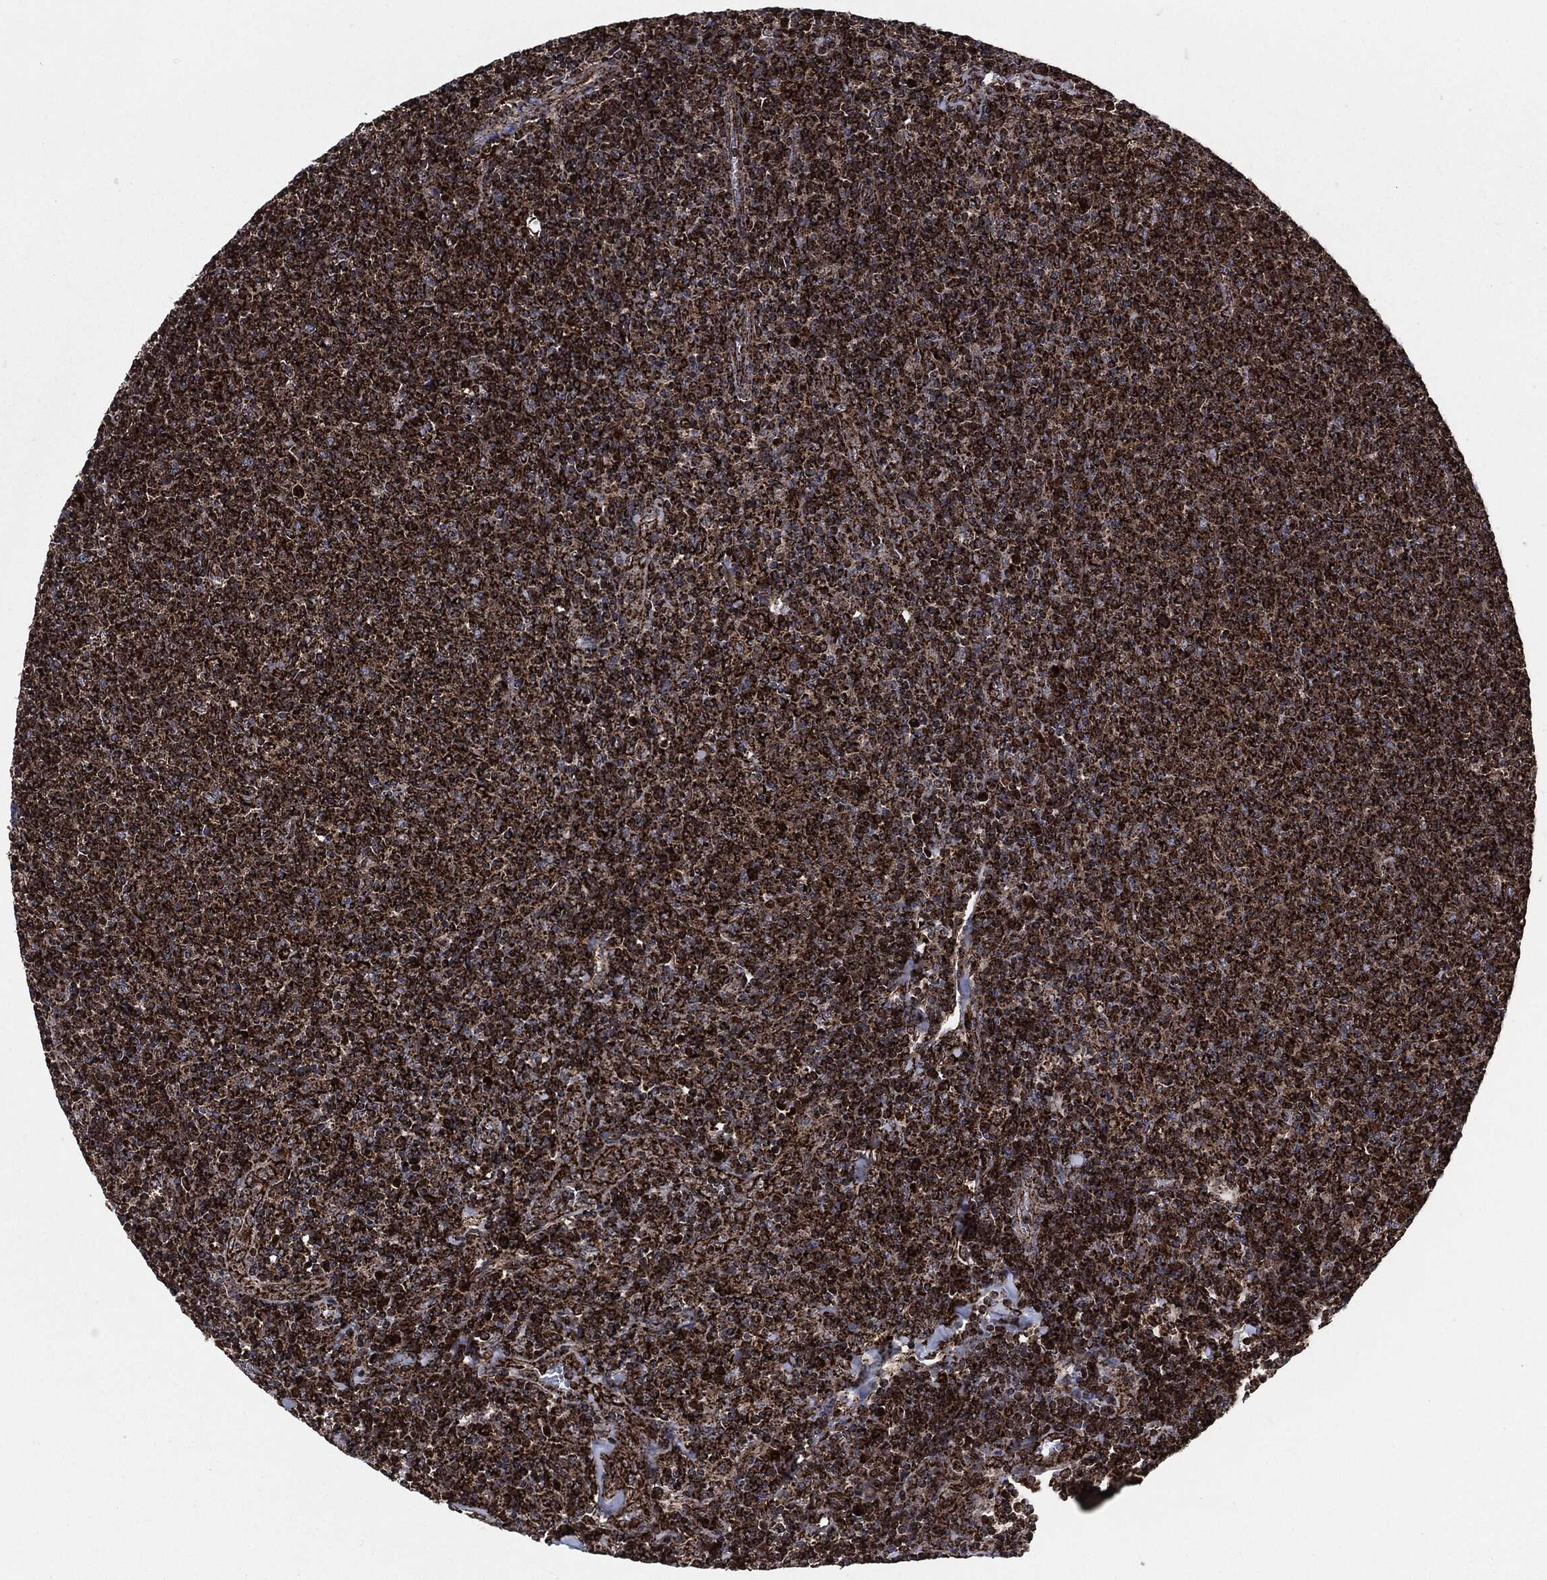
{"staining": {"intensity": "strong", "quantity": ">75%", "location": "cytoplasmic/membranous"}, "tissue": "lymphoma", "cell_type": "Tumor cells", "image_type": "cancer", "snomed": [{"axis": "morphology", "description": "Malignant lymphoma, non-Hodgkin's type, Low grade"}, {"axis": "topography", "description": "Lymph node"}], "caption": "The image displays a brown stain indicating the presence of a protein in the cytoplasmic/membranous of tumor cells in malignant lymphoma, non-Hodgkin's type (low-grade). (Stains: DAB (3,3'-diaminobenzidine) in brown, nuclei in blue, Microscopy: brightfield microscopy at high magnification).", "gene": "FH", "patient": {"sex": "male", "age": 52}}